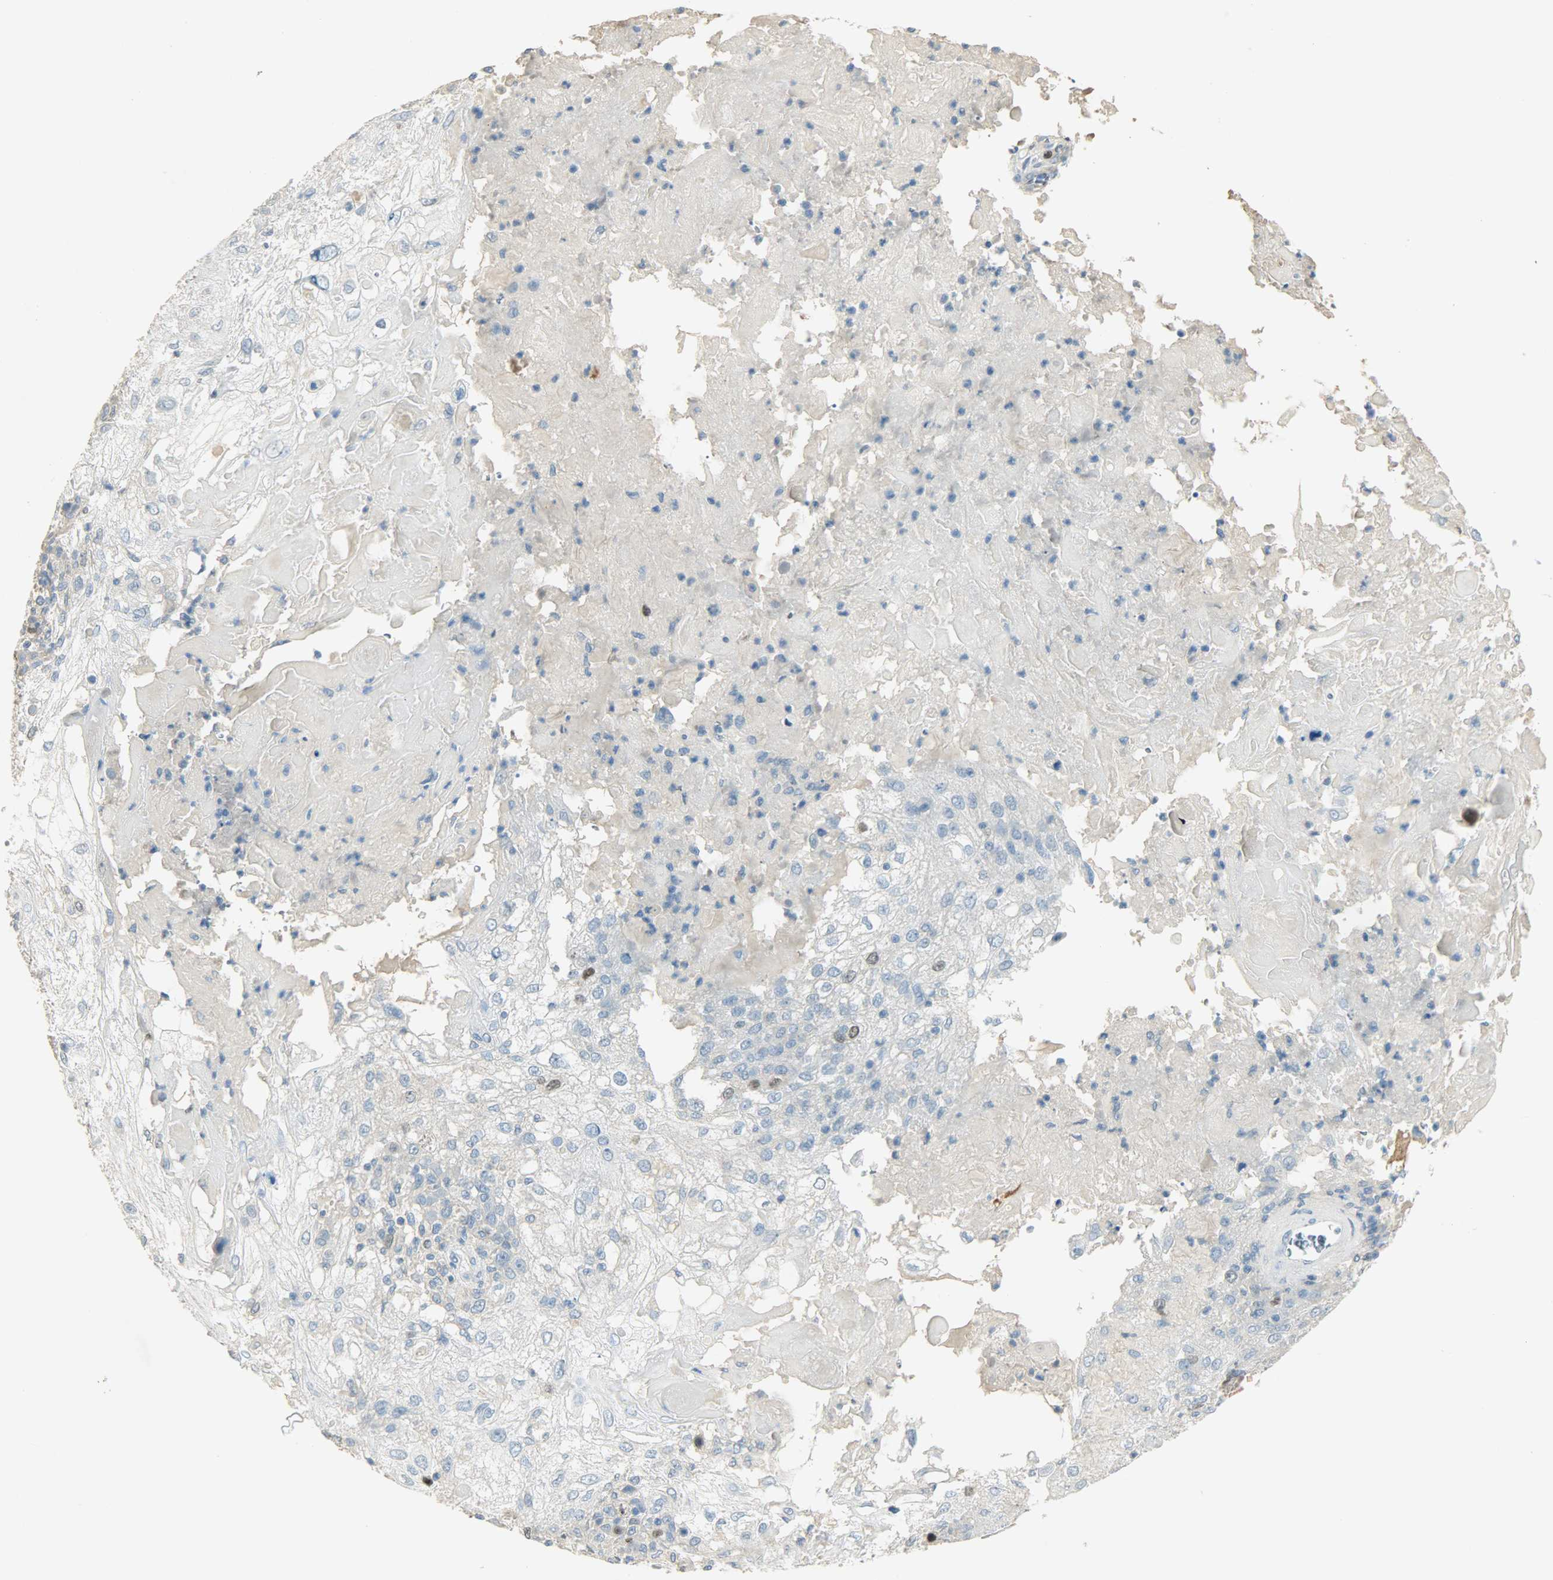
{"staining": {"intensity": "strong", "quantity": "<25%", "location": "nuclear"}, "tissue": "skin cancer", "cell_type": "Tumor cells", "image_type": "cancer", "snomed": [{"axis": "morphology", "description": "Normal tissue, NOS"}, {"axis": "morphology", "description": "Squamous cell carcinoma, NOS"}, {"axis": "topography", "description": "Skin"}], "caption": "Protein staining reveals strong nuclear staining in approximately <25% of tumor cells in skin cancer (squamous cell carcinoma). (DAB = brown stain, brightfield microscopy at high magnification).", "gene": "TPX2", "patient": {"sex": "female", "age": 83}}